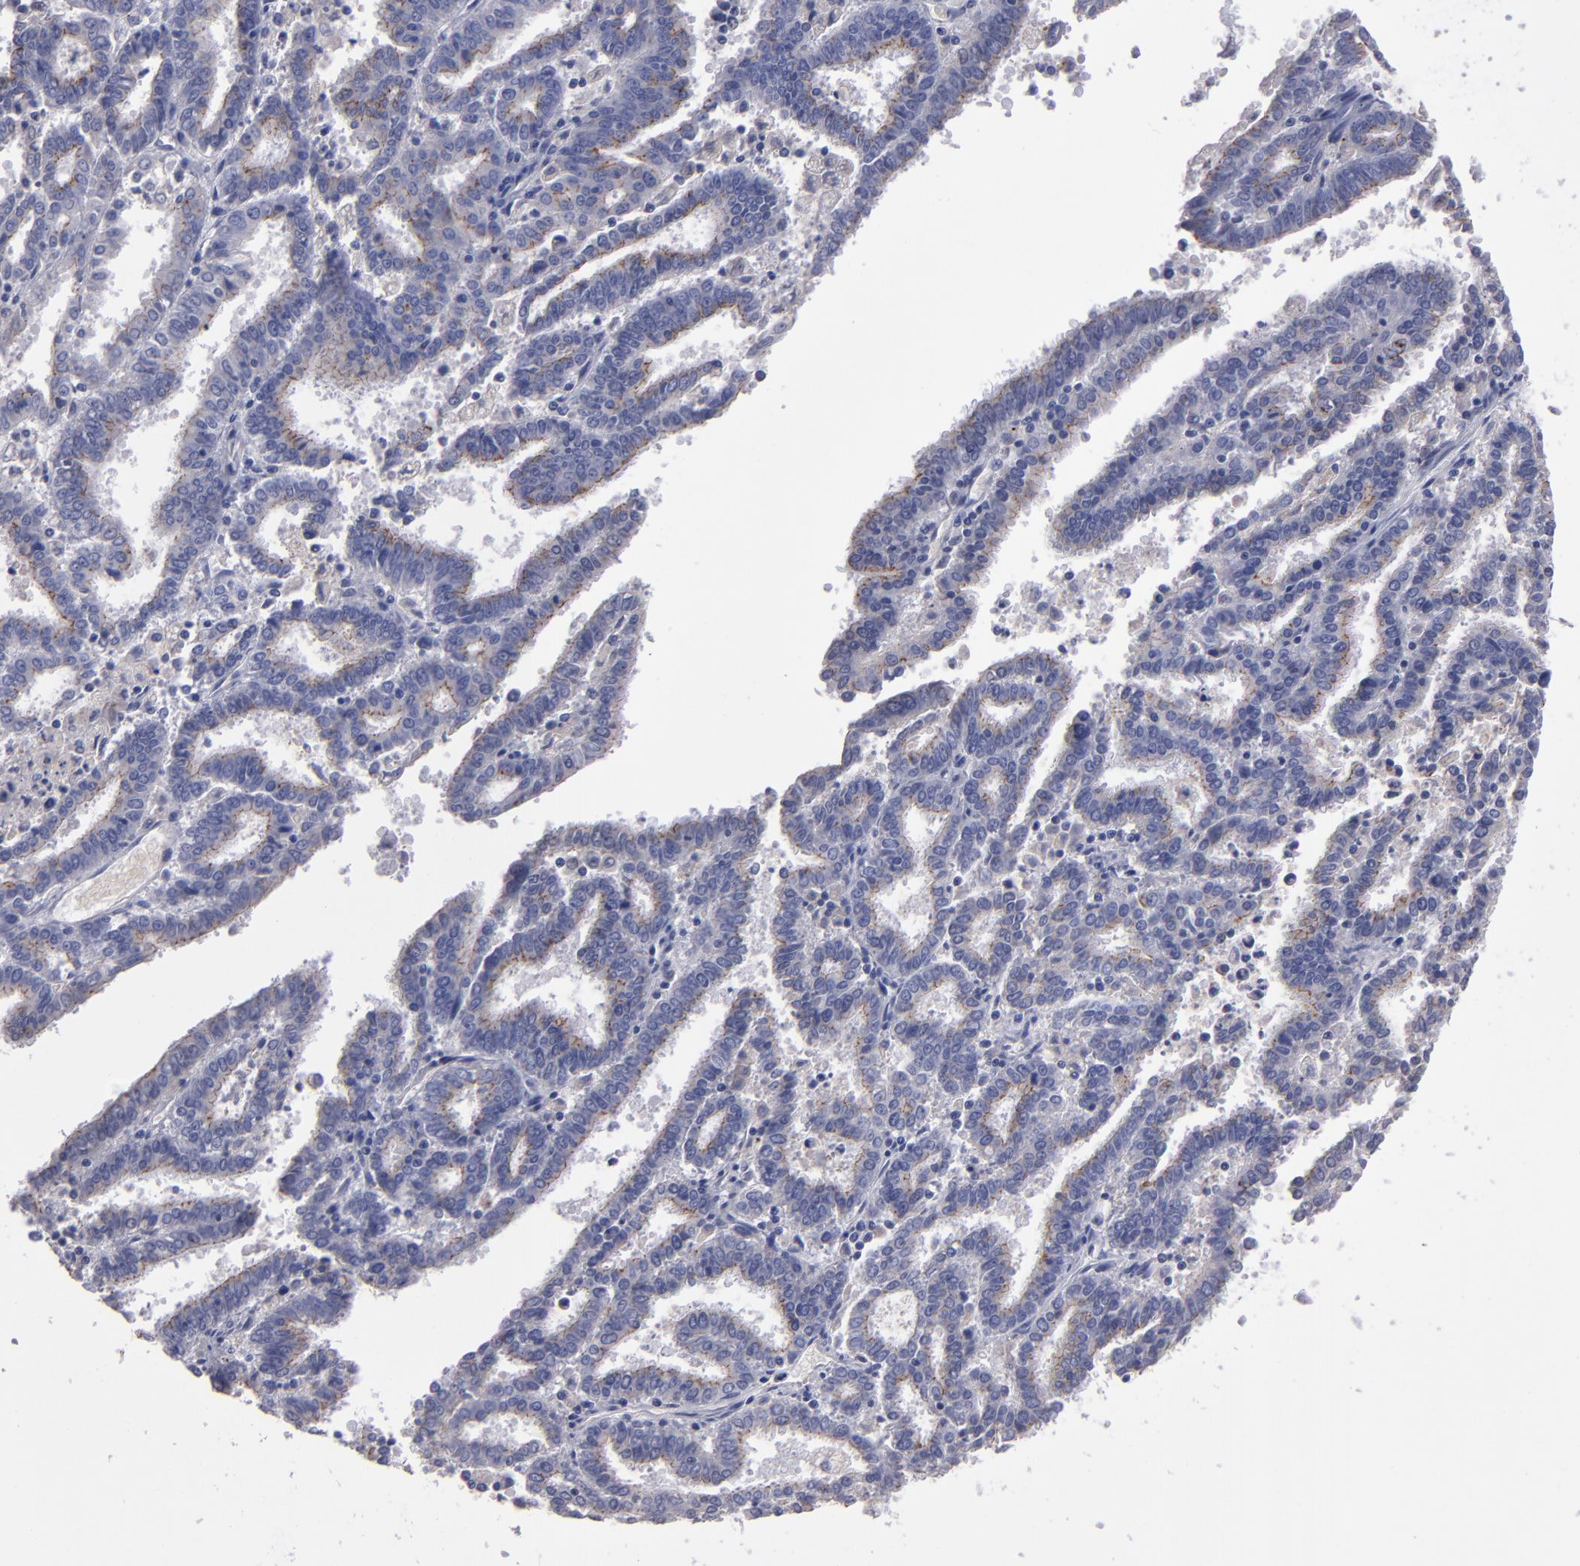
{"staining": {"intensity": "weak", "quantity": ">75%", "location": "cytoplasmic/membranous"}, "tissue": "endometrial cancer", "cell_type": "Tumor cells", "image_type": "cancer", "snomed": [{"axis": "morphology", "description": "Adenocarcinoma, NOS"}, {"axis": "topography", "description": "Uterus"}], "caption": "Immunohistochemical staining of endometrial cancer exhibits low levels of weak cytoplasmic/membranous protein positivity in about >75% of tumor cells.", "gene": "CDH3", "patient": {"sex": "female", "age": 83}}